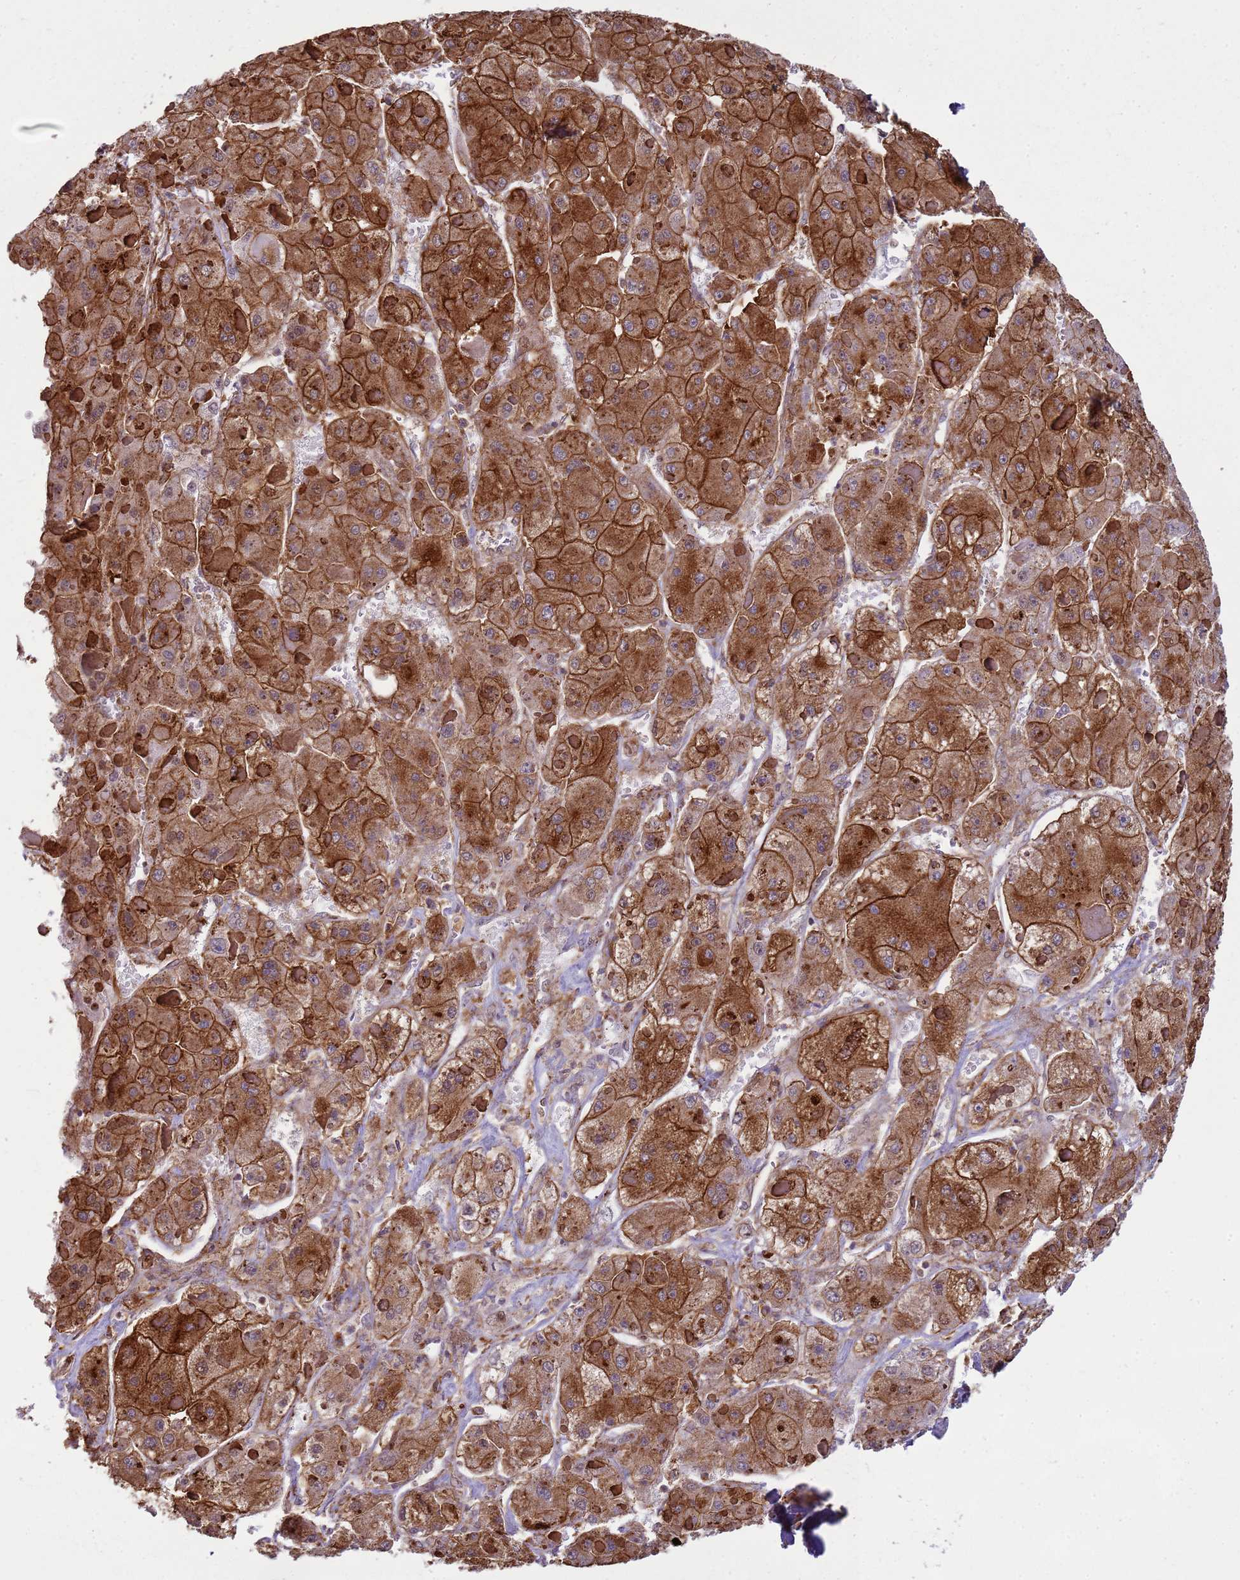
{"staining": {"intensity": "strong", "quantity": ">75%", "location": "cytoplasmic/membranous"}, "tissue": "liver cancer", "cell_type": "Tumor cells", "image_type": "cancer", "snomed": [{"axis": "morphology", "description": "Carcinoma, Hepatocellular, NOS"}, {"axis": "topography", "description": "Liver"}], "caption": "Tumor cells demonstrate strong cytoplasmic/membranous staining in approximately >75% of cells in hepatocellular carcinoma (liver).", "gene": "GABRE", "patient": {"sex": "female", "age": 73}}